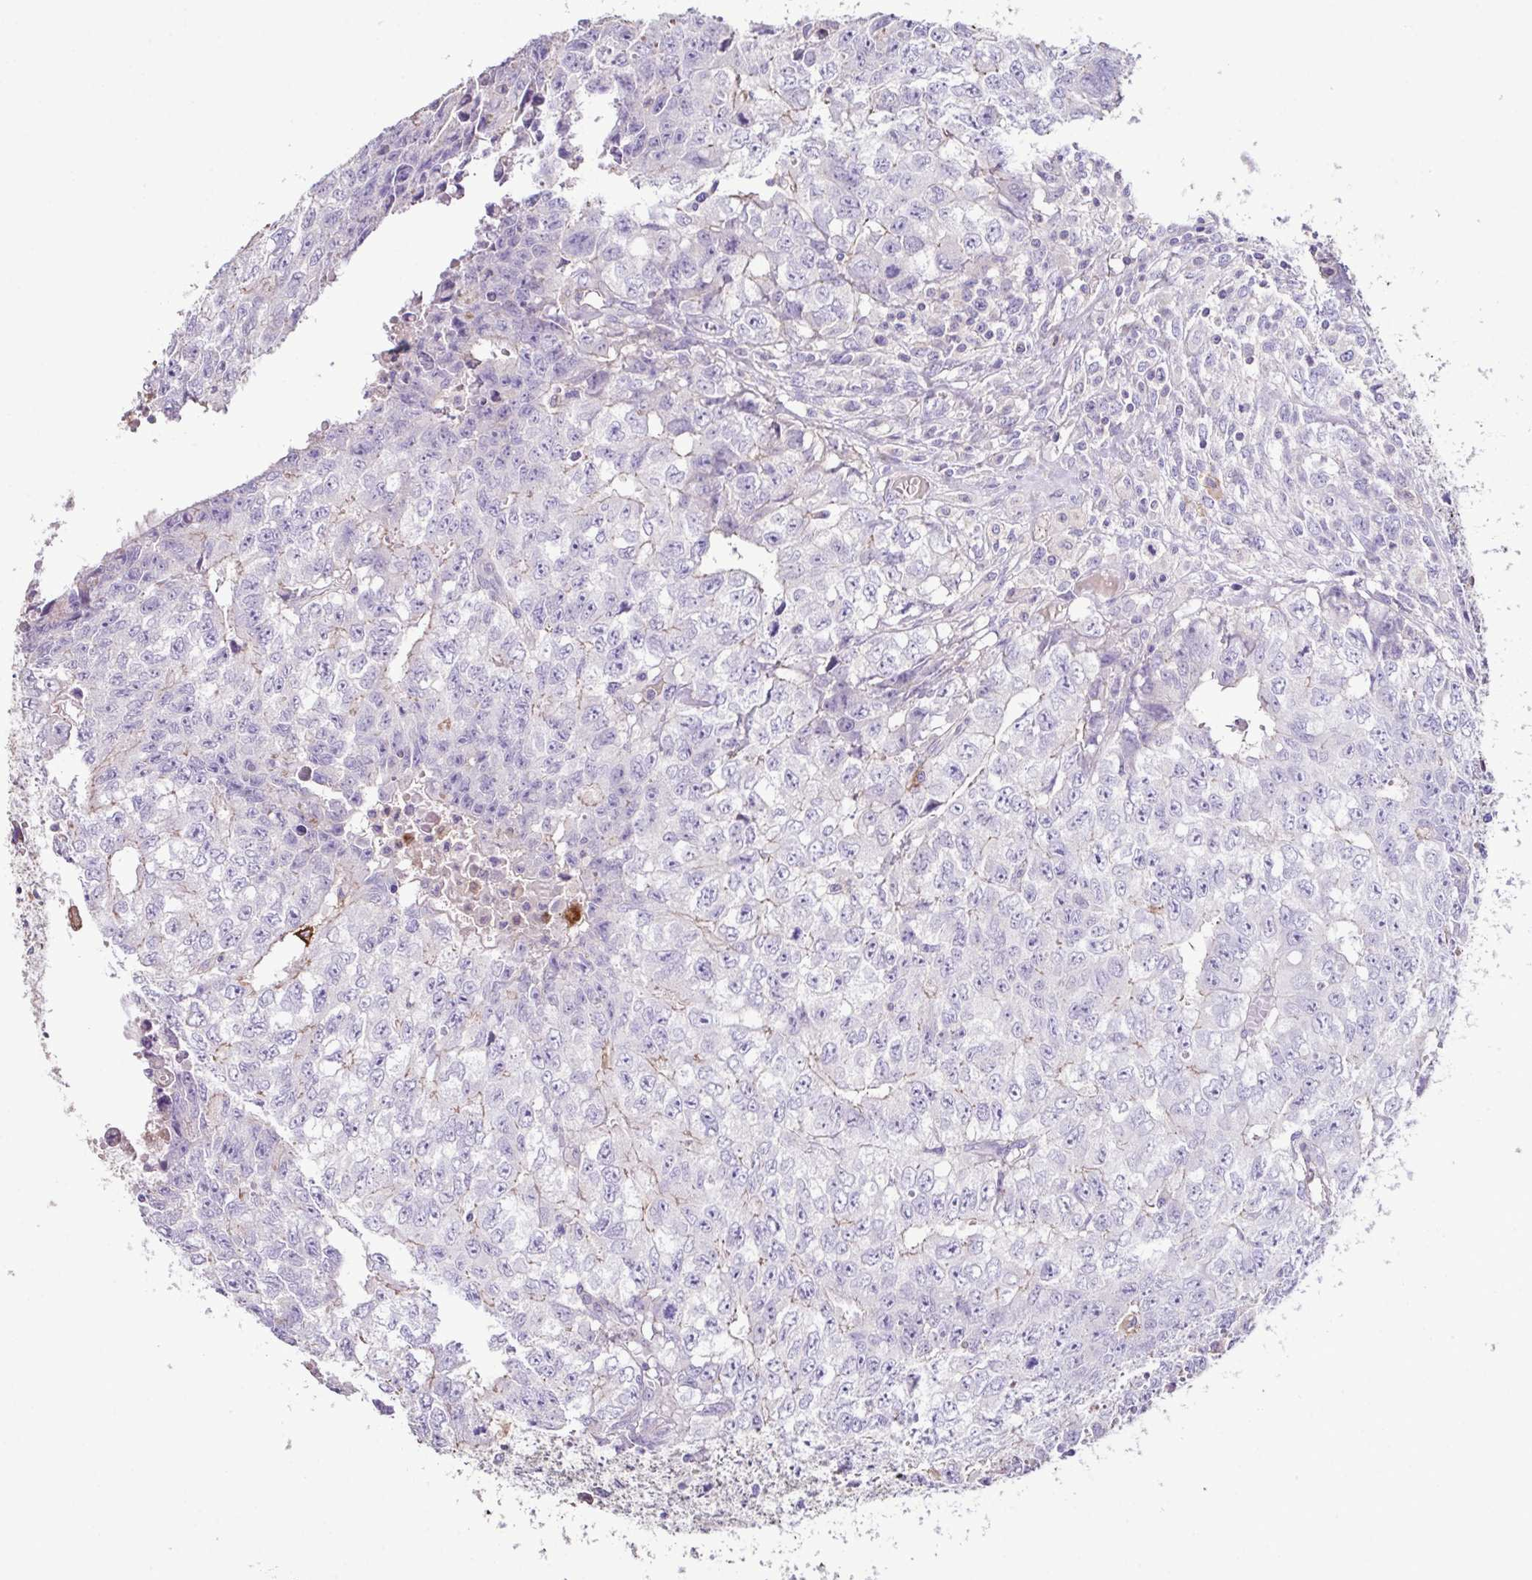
{"staining": {"intensity": "negative", "quantity": "none", "location": "none"}, "tissue": "testis cancer", "cell_type": "Tumor cells", "image_type": "cancer", "snomed": [{"axis": "morphology", "description": "Carcinoma, Embryonal, NOS"}, {"axis": "morphology", "description": "Teratoma, malignant, NOS"}, {"axis": "topography", "description": "Testis"}], "caption": "Human malignant teratoma (testis) stained for a protein using immunohistochemistry displays no expression in tumor cells.", "gene": "MARCO", "patient": {"sex": "male", "age": 24}}